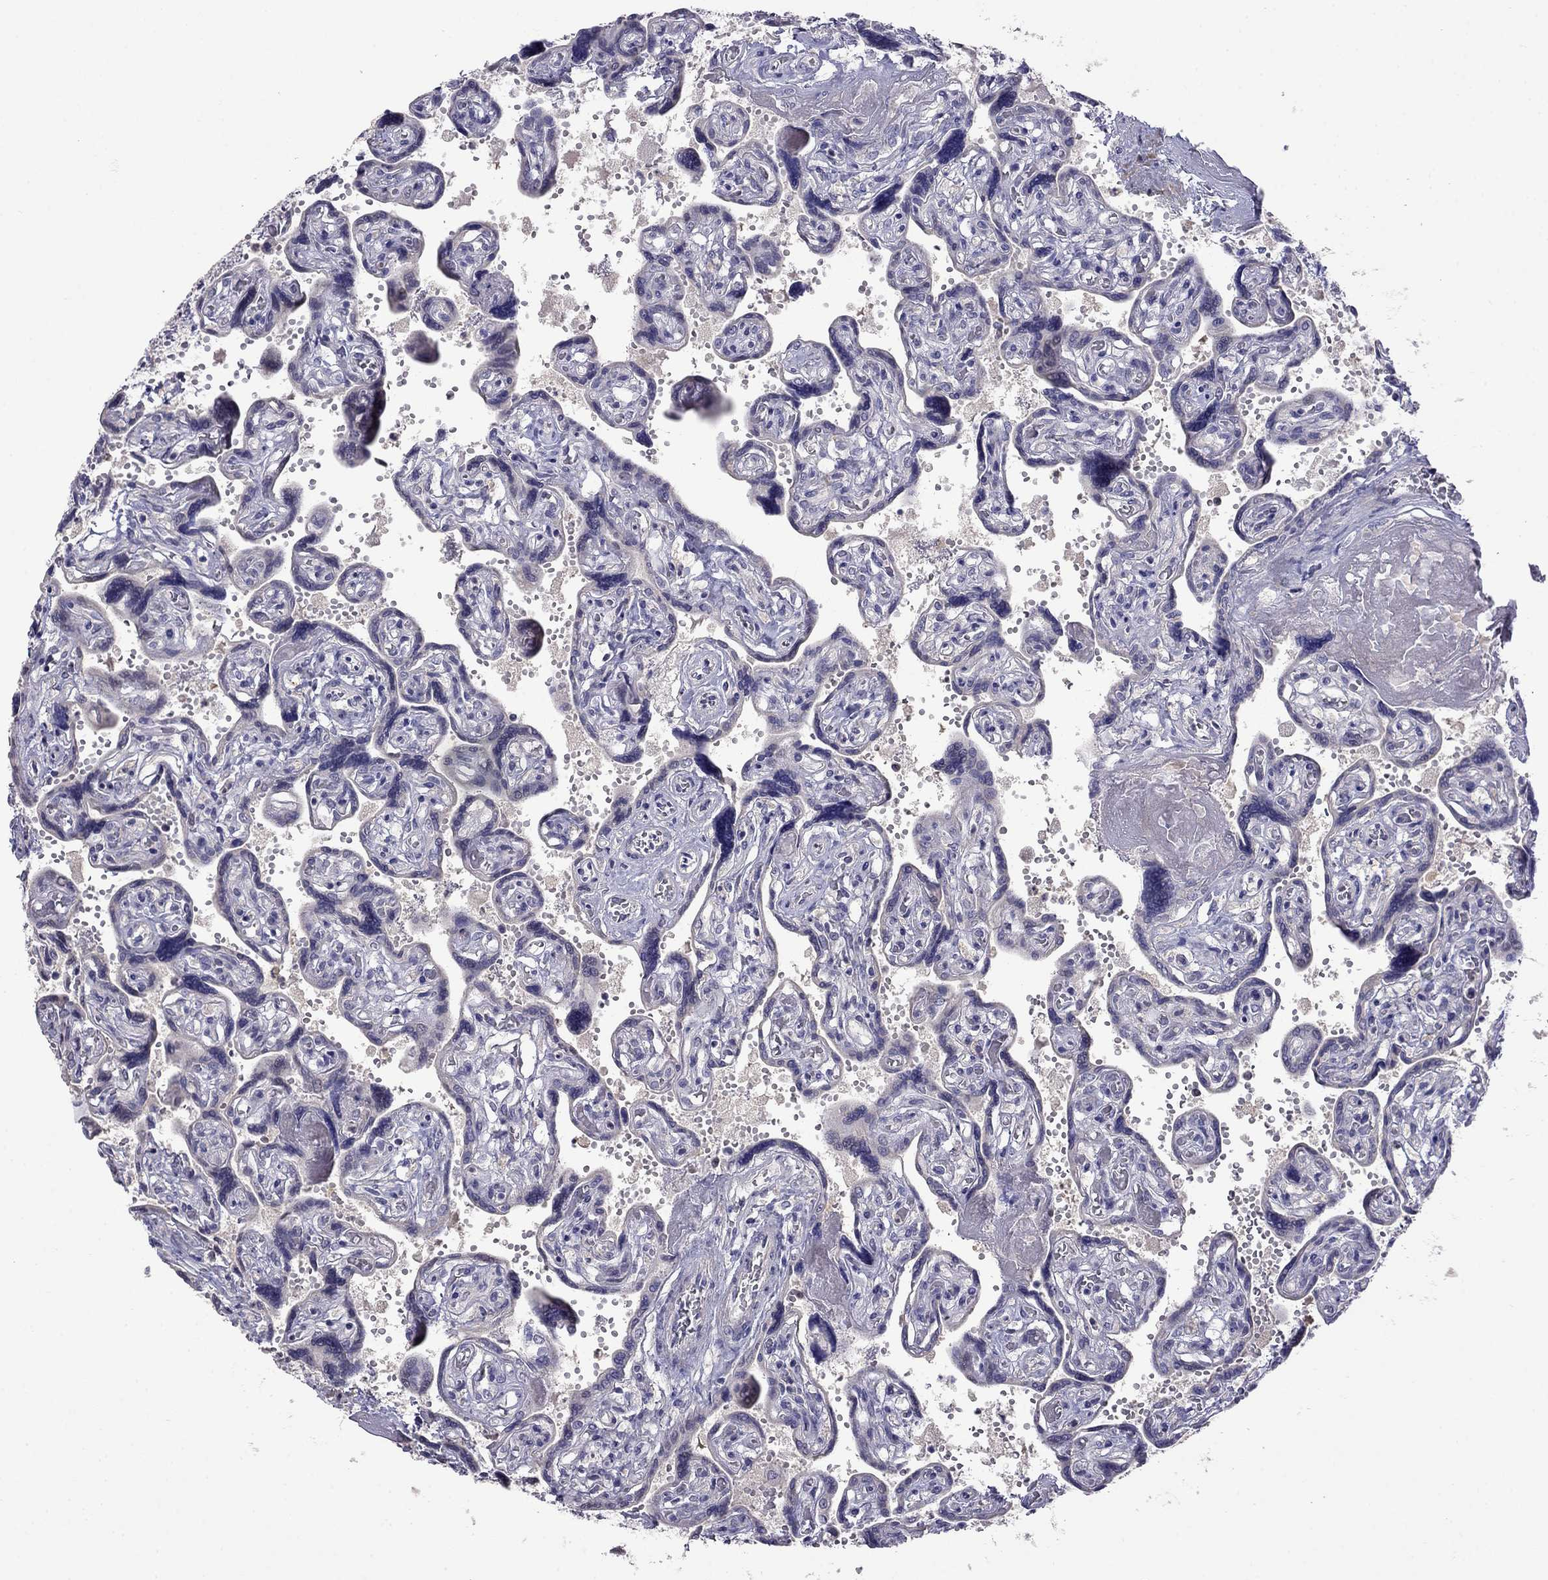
{"staining": {"intensity": "negative", "quantity": "none", "location": "none"}, "tissue": "placenta", "cell_type": "Decidual cells", "image_type": "normal", "snomed": [{"axis": "morphology", "description": "Normal tissue, NOS"}, {"axis": "topography", "description": "Placenta"}], "caption": "IHC image of benign human placenta stained for a protein (brown), which displays no staining in decidual cells.", "gene": "LRRC39", "patient": {"sex": "female", "age": 32}}